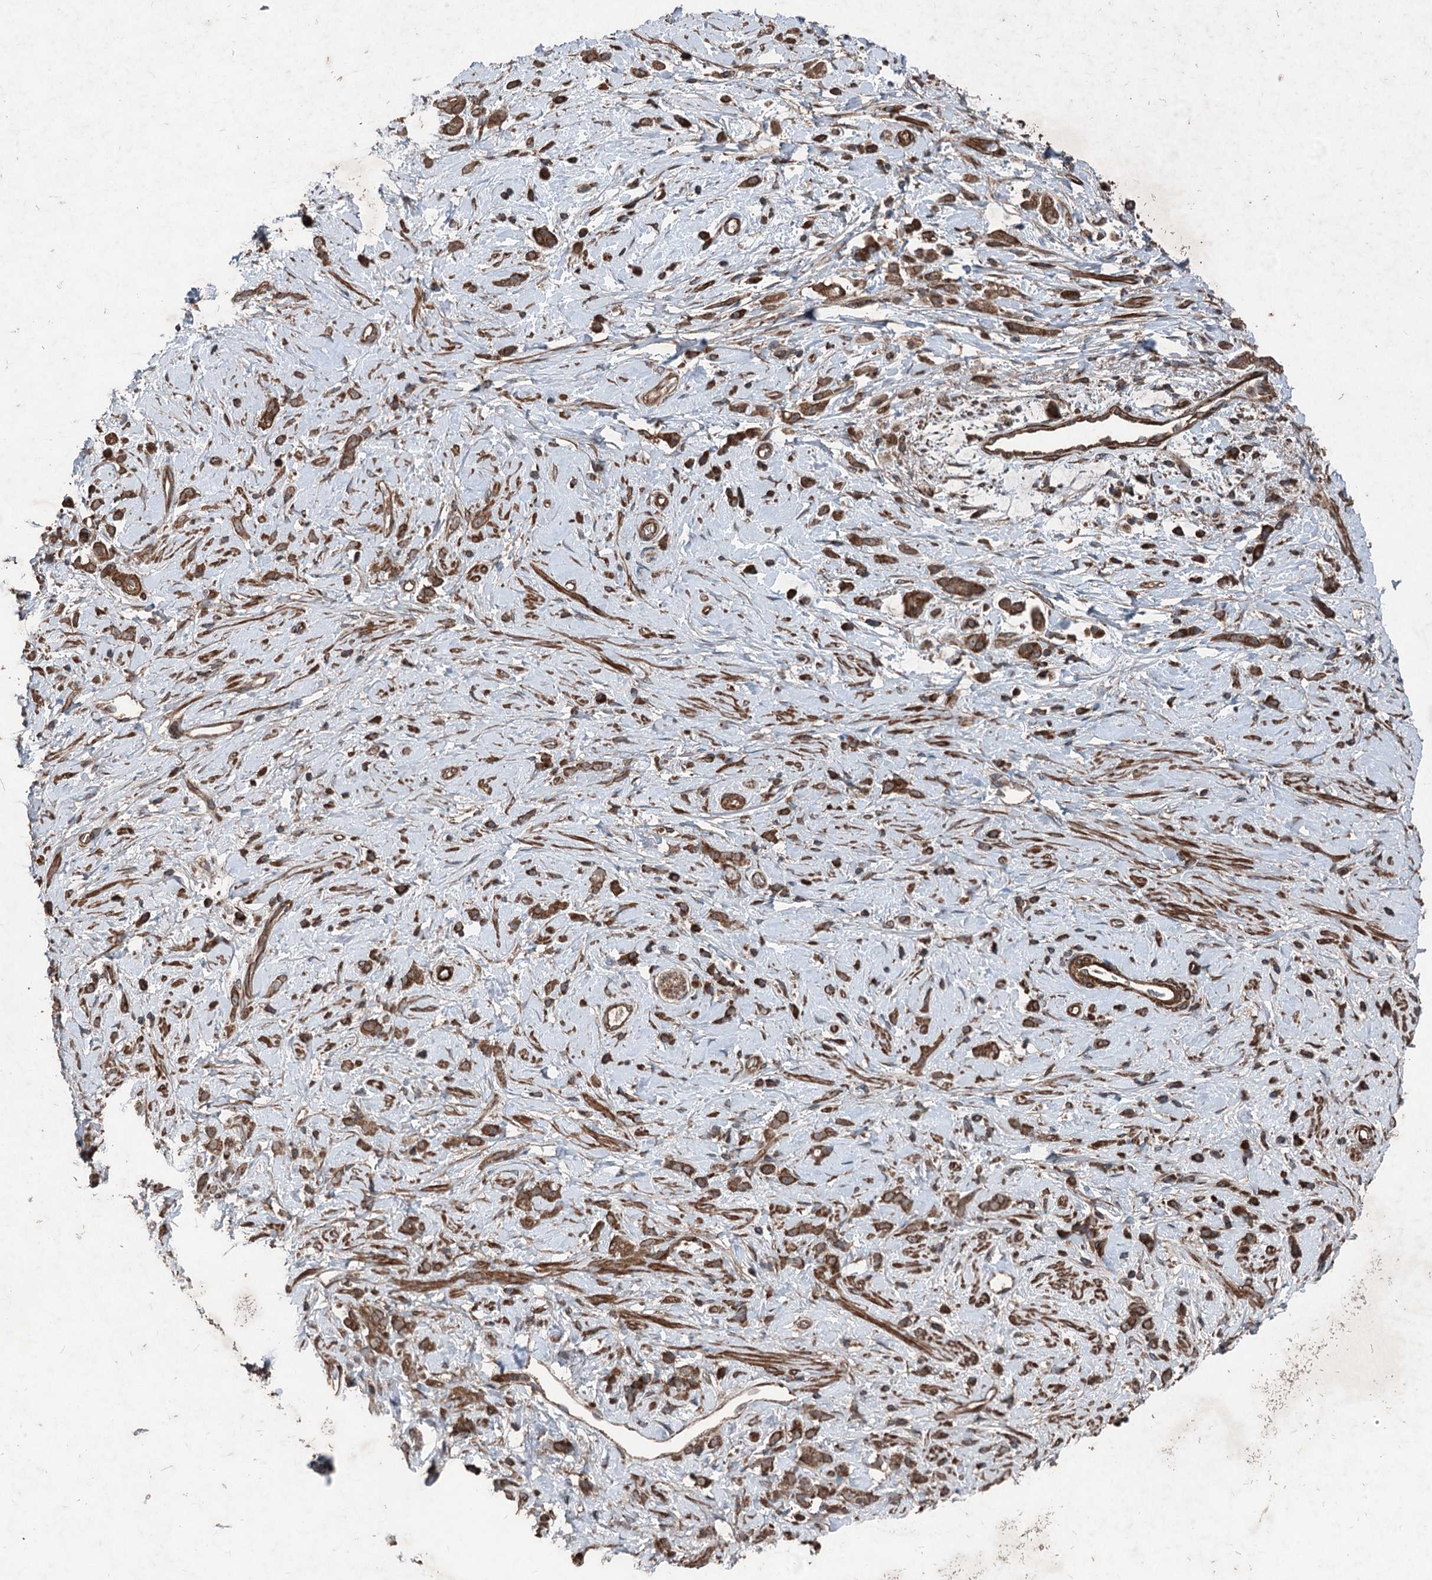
{"staining": {"intensity": "moderate", "quantity": ">75%", "location": "cytoplasmic/membranous"}, "tissue": "stomach cancer", "cell_type": "Tumor cells", "image_type": "cancer", "snomed": [{"axis": "morphology", "description": "Adenocarcinoma, NOS"}, {"axis": "topography", "description": "Stomach"}], "caption": "Stomach adenocarcinoma was stained to show a protein in brown. There is medium levels of moderate cytoplasmic/membranous staining in approximately >75% of tumor cells.", "gene": "RNF214", "patient": {"sex": "female", "age": 60}}